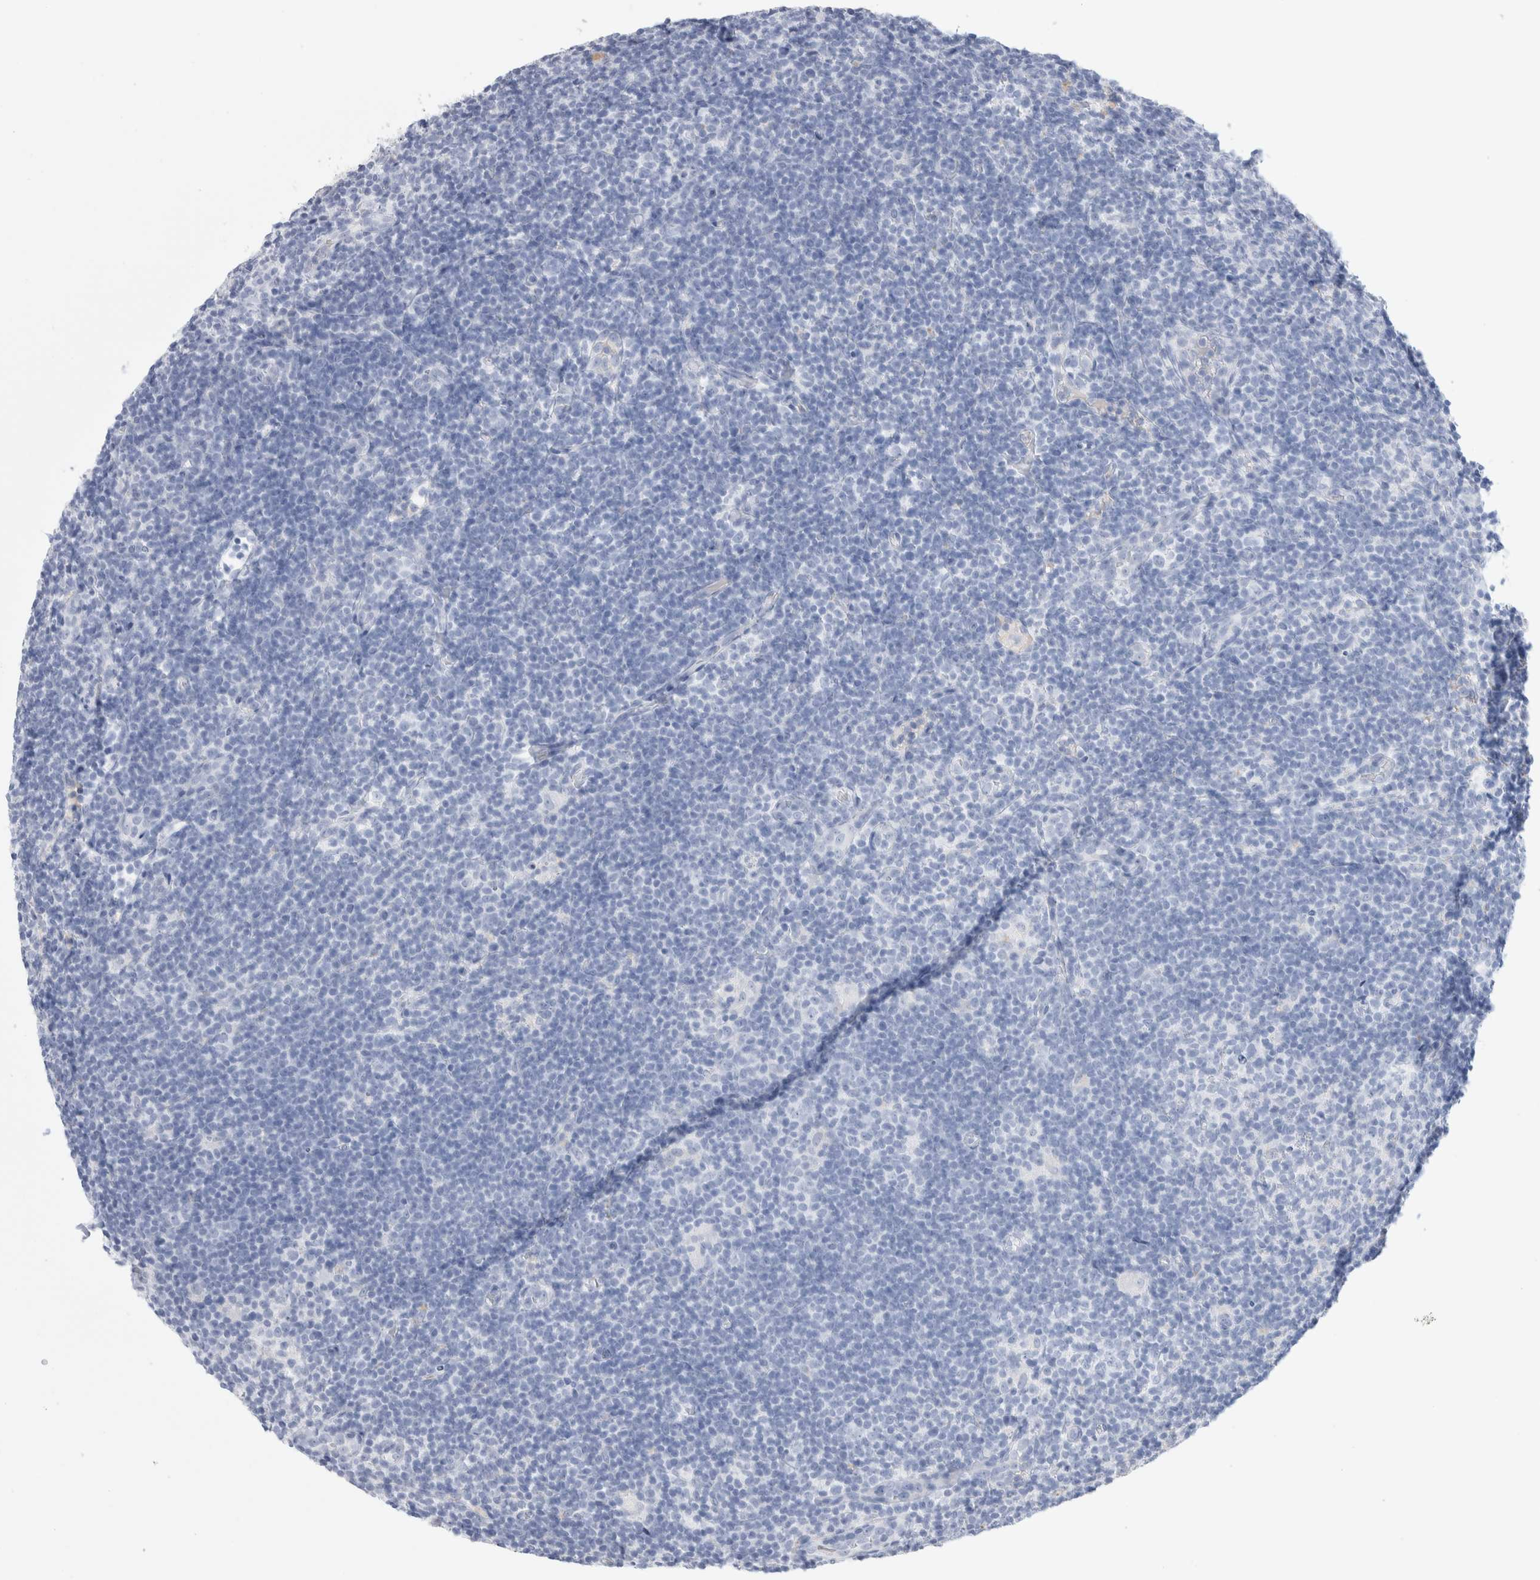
{"staining": {"intensity": "negative", "quantity": "none", "location": "none"}, "tissue": "lymphoma", "cell_type": "Tumor cells", "image_type": "cancer", "snomed": [{"axis": "morphology", "description": "Hodgkin's disease, NOS"}, {"axis": "topography", "description": "Lymph node"}], "caption": "Immunohistochemistry (IHC) histopathology image of human lymphoma stained for a protein (brown), which exhibits no positivity in tumor cells. The staining is performed using DAB brown chromogen with nuclei counter-stained in using hematoxylin.", "gene": "GDA", "patient": {"sex": "female", "age": 57}}